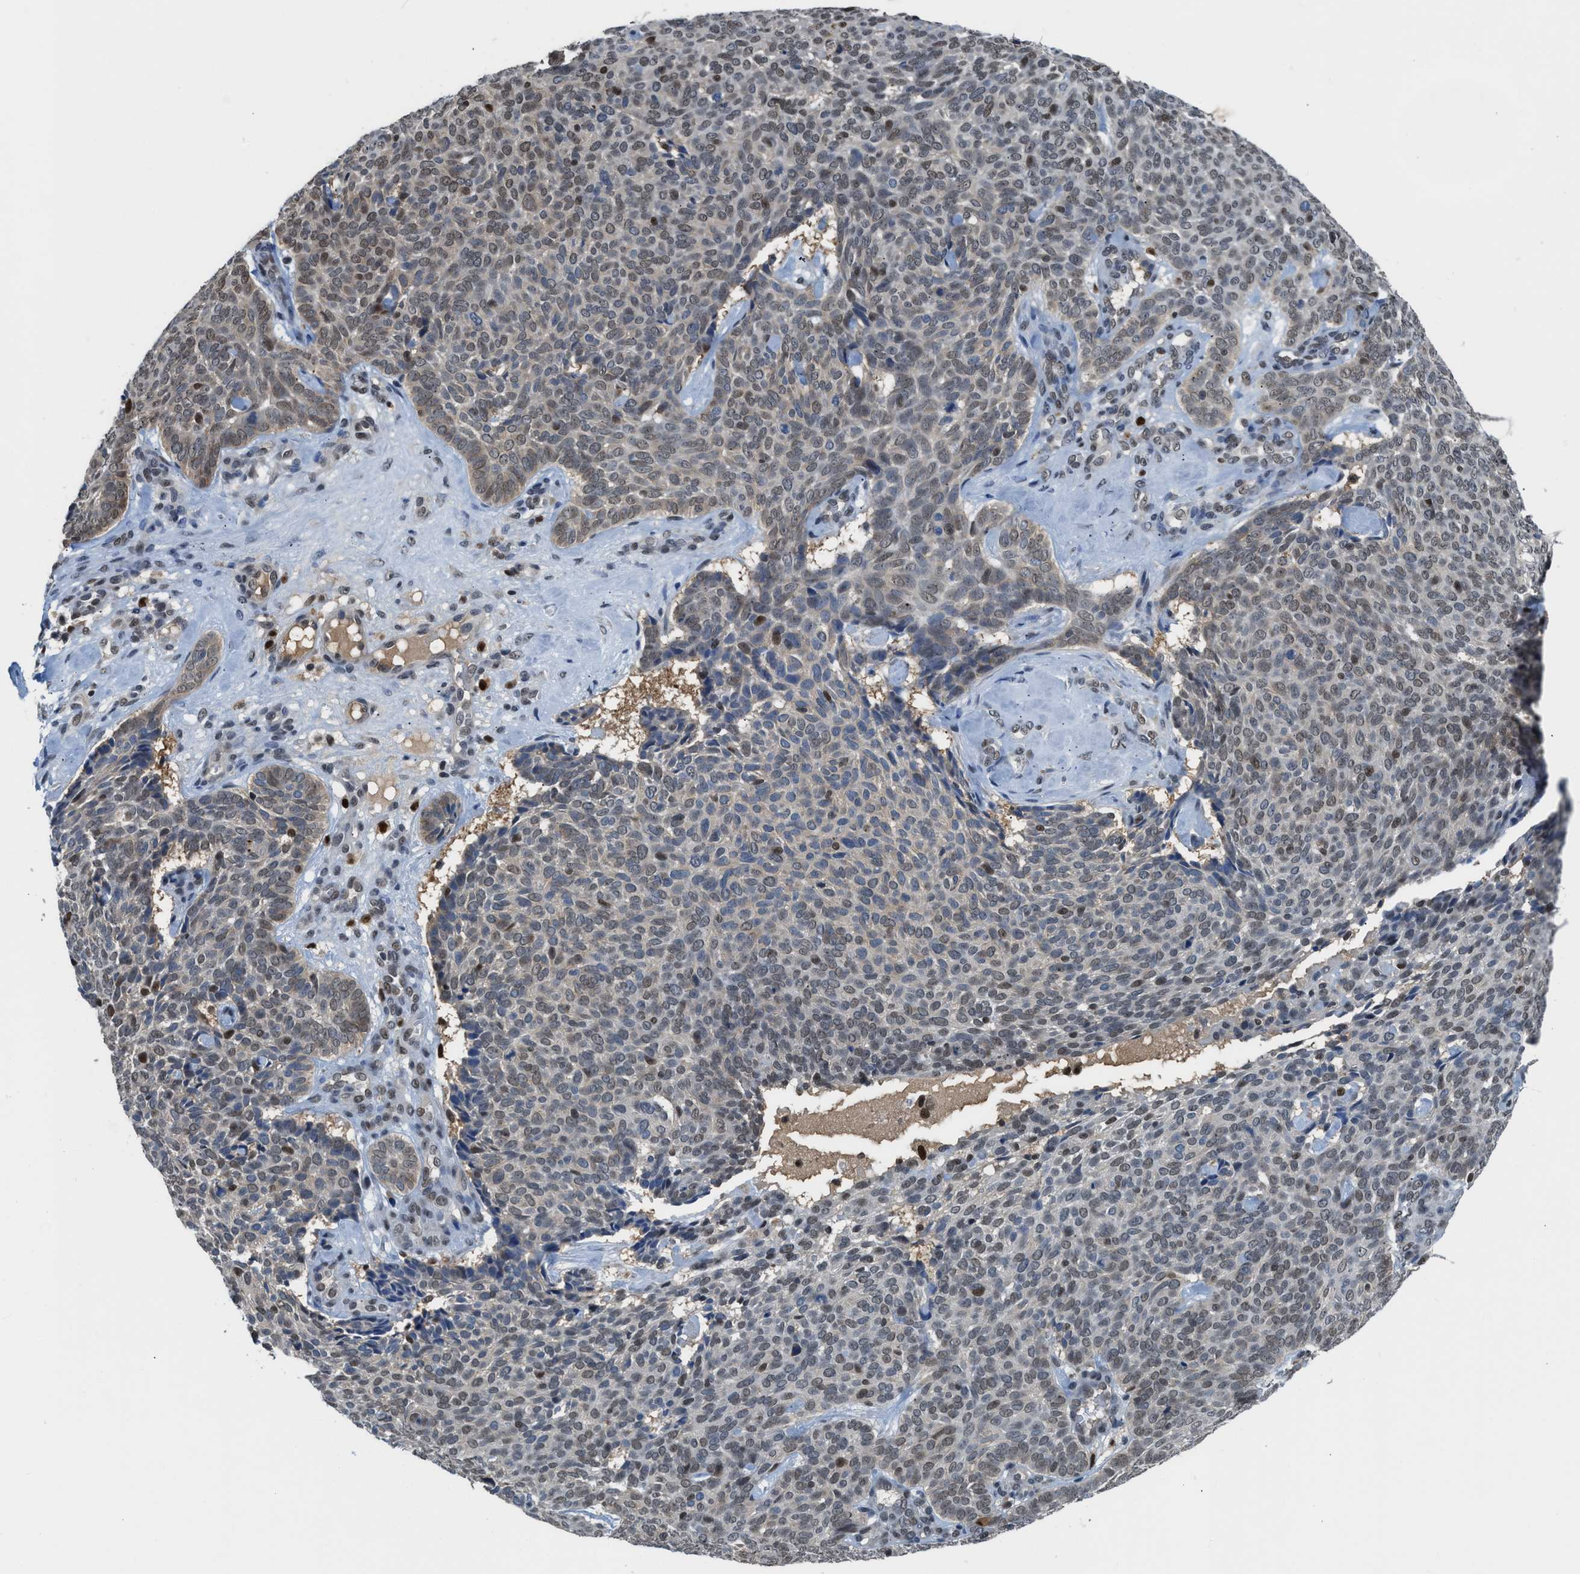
{"staining": {"intensity": "weak", "quantity": "25%-75%", "location": "nuclear"}, "tissue": "skin cancer", "cell_type": "Tumor cells", "image_type": "cancer", "snomed": [{"axis": "morphology", "description": "Basal cell carcinoma"}, {"axis": "topography", "description": "Skin"}], "caption": "Human basal cell carcinoma (skin) stained for a protein (brown) displays weak nuclear positive positivity in approximately 25%-75% of tumor cells.", "gene": "ALX1", "patient": {"sex": "male", "age": 61}}